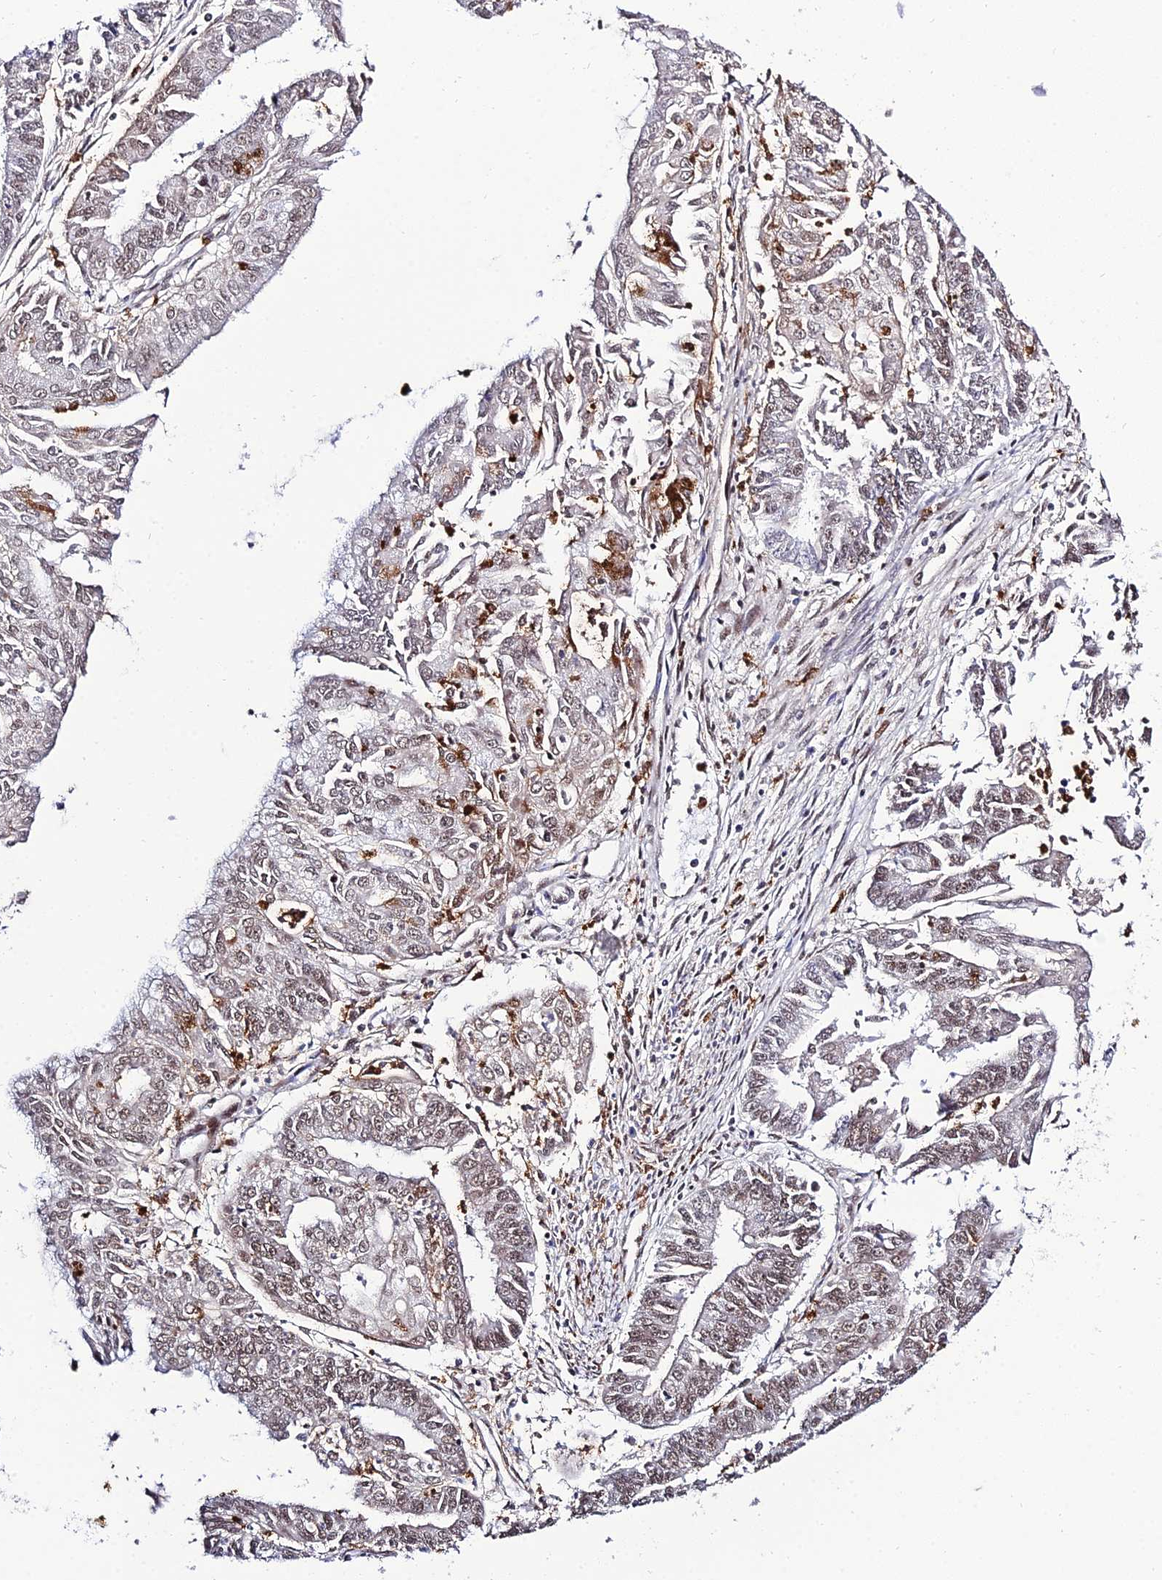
{"staining": {"intensity": "moderate", "quantity": "<25%", "location": "nuclear"}, "tissue": "endometrial cancer", "cell_type": "Tumor cells", "image_type": "cancer", "snomed": [{"axis": "morphology", "description": "Adenocarcinoma, NOS"}, {"axis": "topography", "description": "Endometrium"}], "caption": "Immunohistochemistry (IHC) photomicrograph of neoplastic tissue: human endometrial cancer stained using immunohistochemistry (IHC) shows low levels of moderate protein expression localized specifically in the nuclear of tumor cells, appearing as a nuclear brown color.", "gene": "SYT15", "patient": {"sex": "female", "age": 73}}